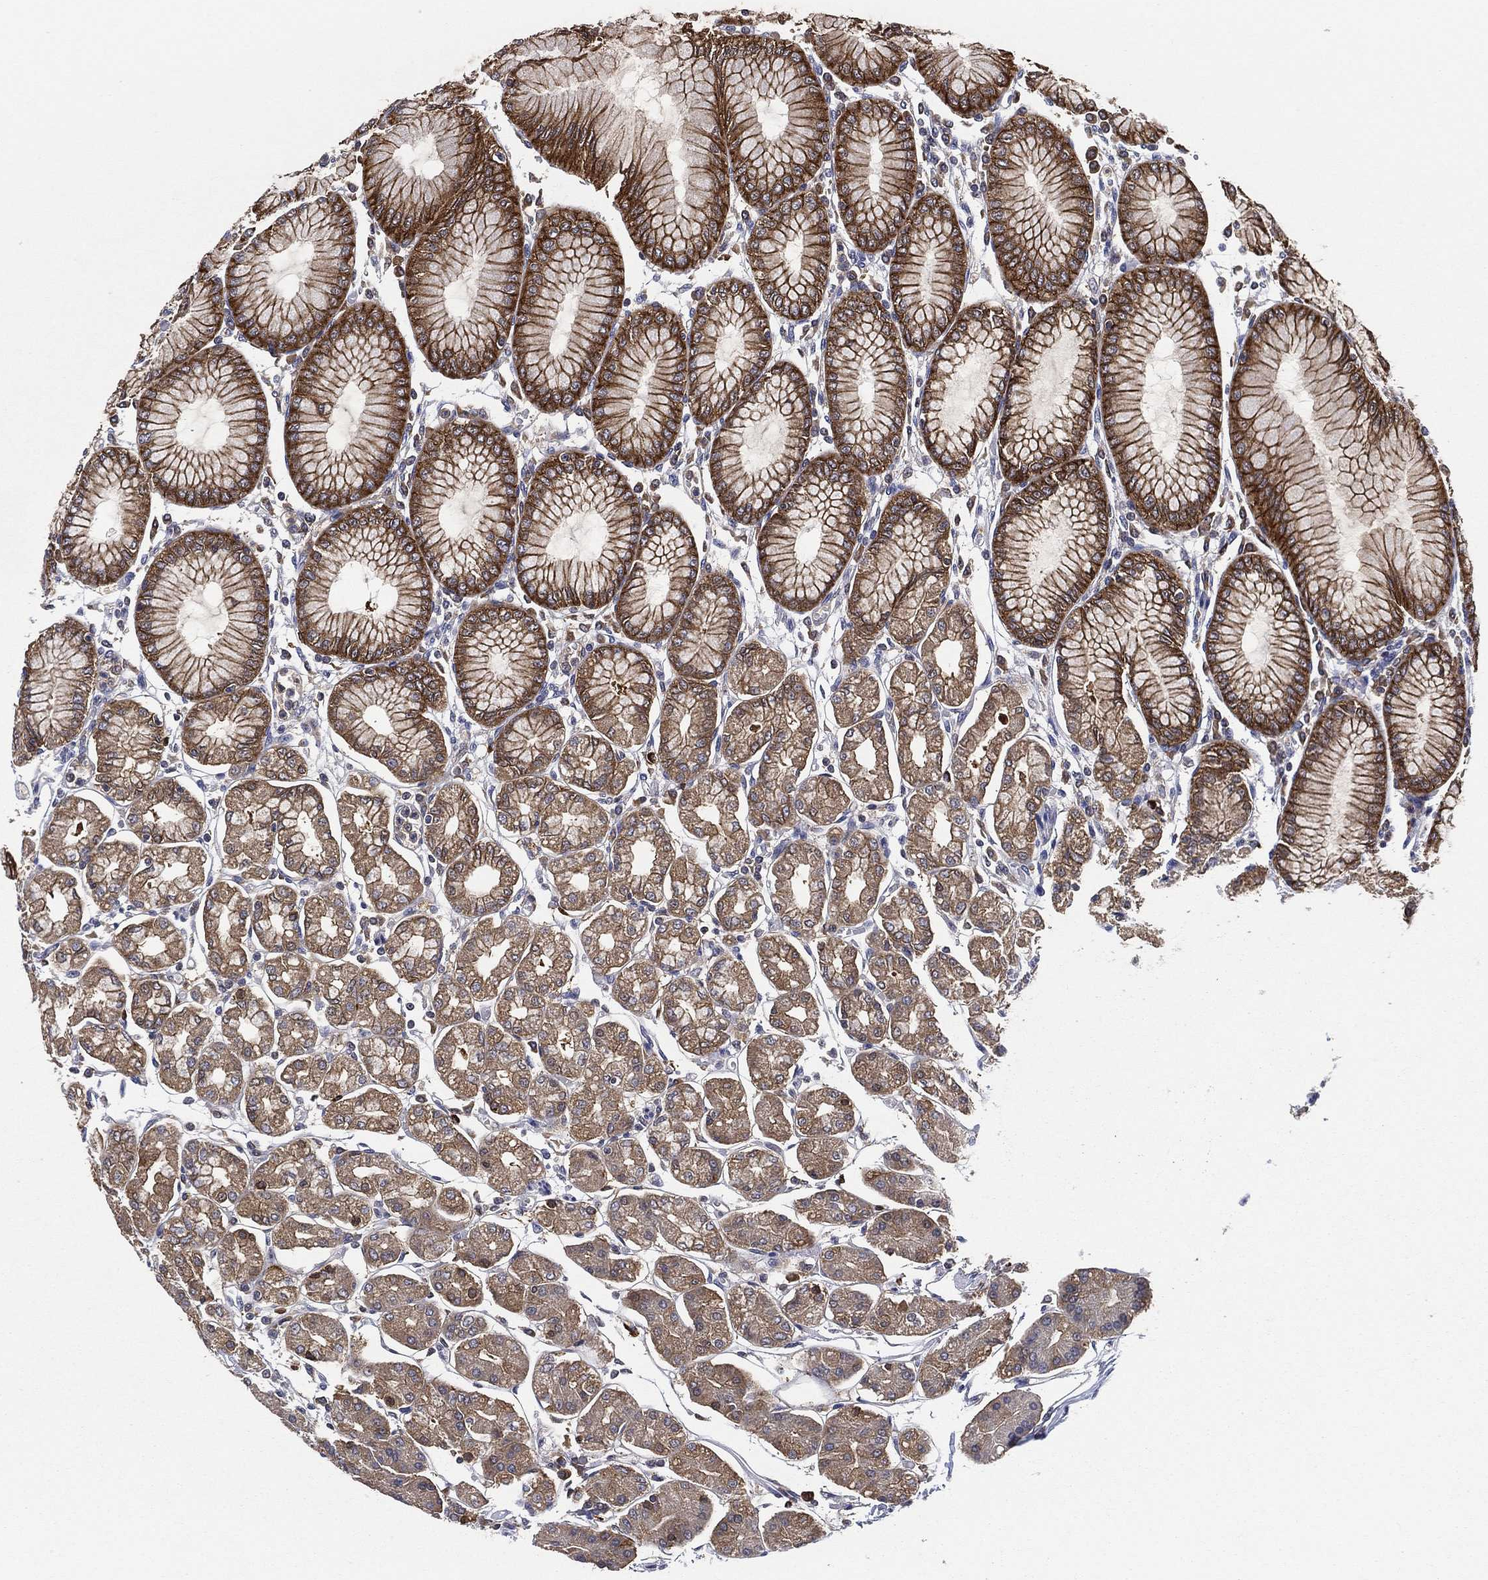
{"staining": {"intensity": "strong", "quantity": "25%-75%", "location": "cytoplasmic/membranous"}, "tissue": "stomach", "cell_type": "Glandular cells", "image_type": "normal", "snomed": [{"axis": "morphology", "description": "Normal tissue, NOS"}, {"axis": "topography", "description": "Skeletal muscle"}, {"axis": "topography", "description": "Stomach"}], "caption": "The histopathology image exhibits immunohistochemical staining of benign stomach. There is strong cytoplasmic/membranous staining is seen in approximately 25%-75% of glandular cells.", "gene": "SMPD3", "patient": {"sex": "female", "age": 57}}